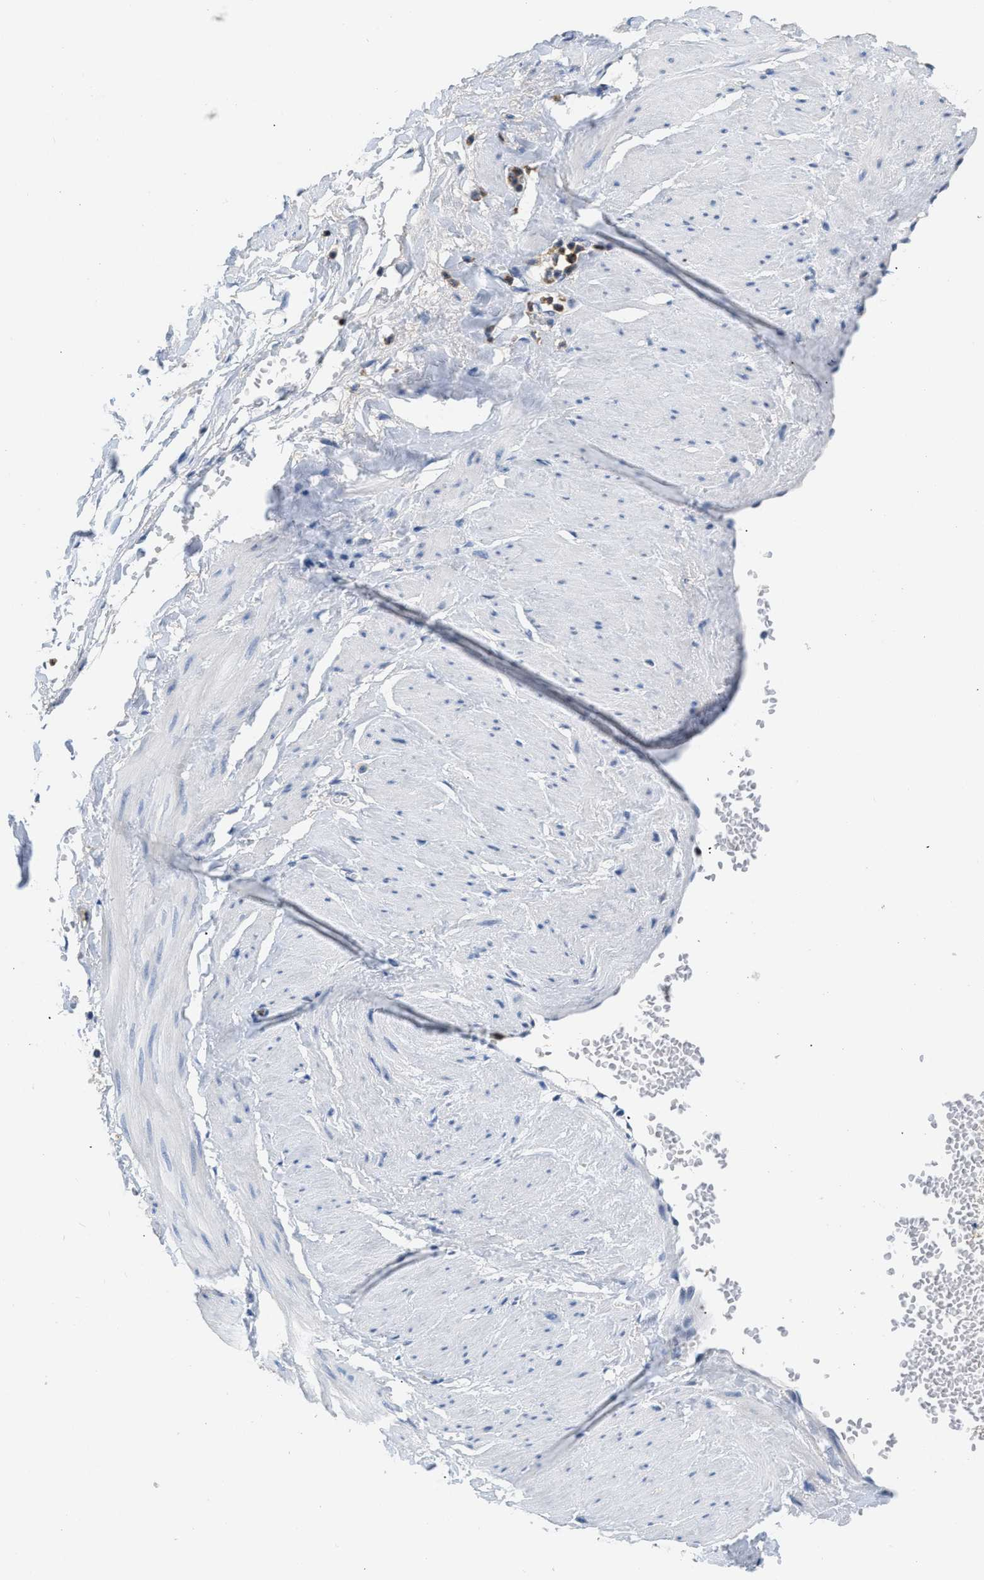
{"staining": {"intensity": "negative", "quantity": "none", "location": "none"}, "tissue": "adipose tissue", "cell_type": "Adipocytes", "image_type": "normal", "snomed": [{"axis": "morphology", "description": "Normal tissue, NOS"}, {"axis": "topography", "description": "Soft tissue"}], "caption": "Immunohistochemical staining of benign human adipose tissue reveals no significant staining in adipocytes.", "gene": "BOLL", "patient": {"sex": "male", "age": 72}}